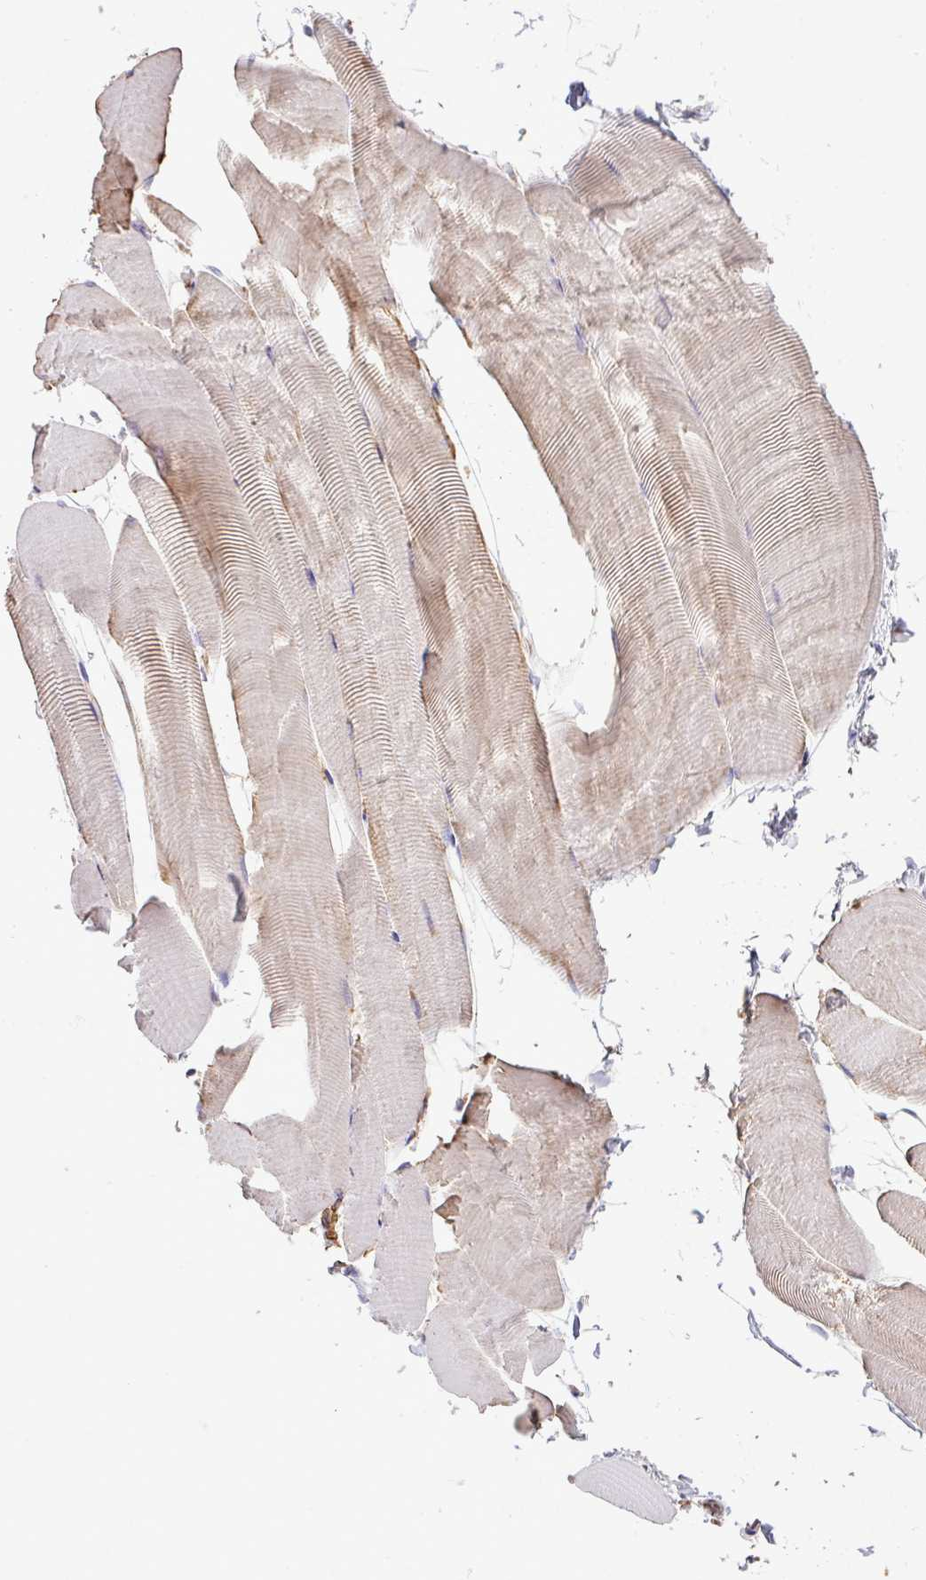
{"staining": {"intensity": "weak", "quantity": "<25%", "location": "cytoplasmic/membranous"}, "tissue": "skeletal muscle", "cell_type": "Myocytes", "image_type": "normal", "snomed": [{"axis": "morphology", "description": "Normal tissue, NOS"}, {"axis": "topography", "description": "Skeletal muscle"}], "caption": "Immunohistochemistry photomicrograph of normal human skeletal muscle stained for a protein (brown), which shows no expression in myocytes.", "gene": "LRRC53", "patient": {"sex": "male", "age": 25}}